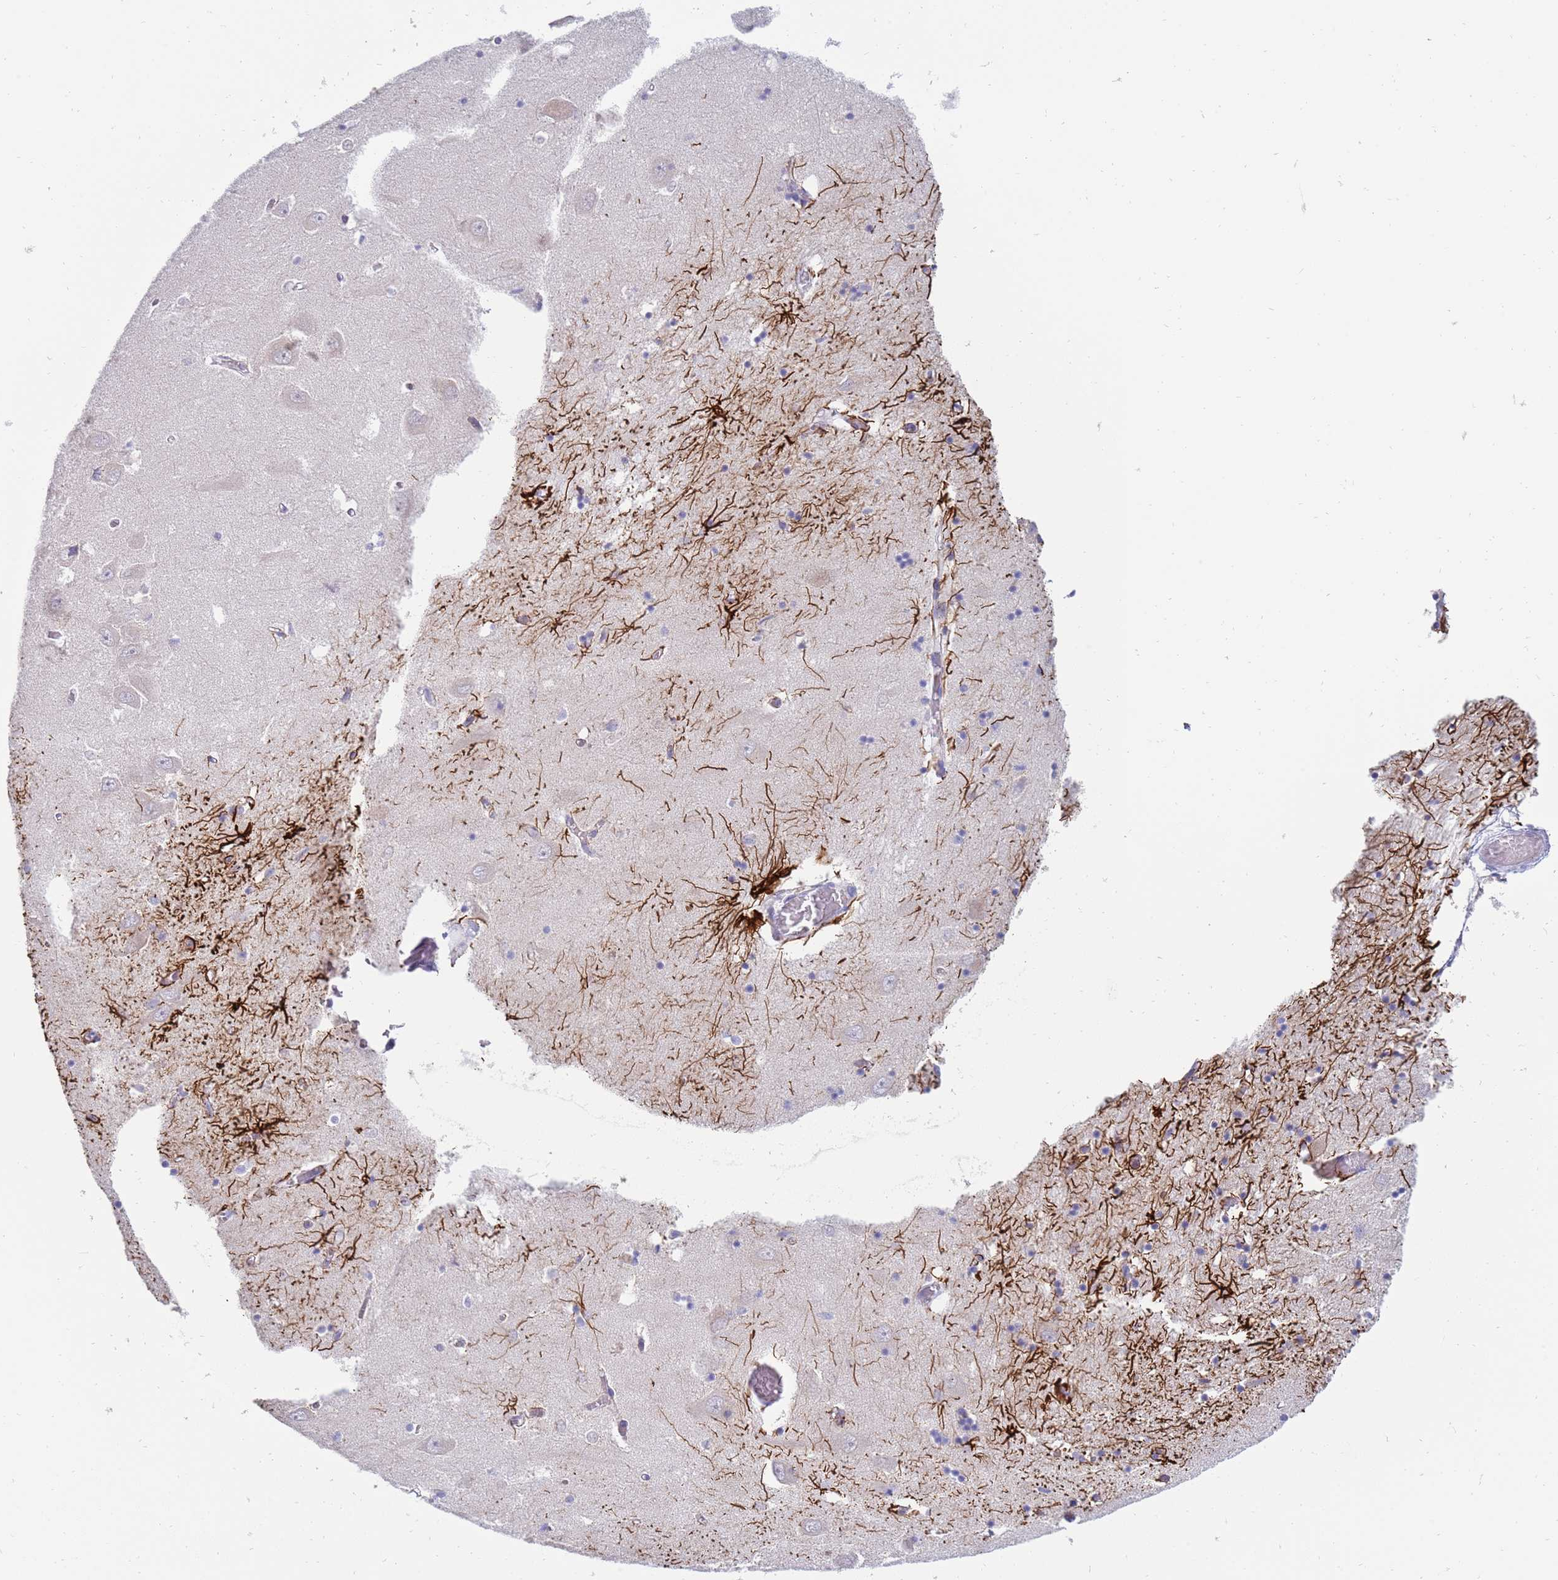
{"staining": {"intensity": "strong", "quantity": "<25%", "location": "cytoplasmic/membranous"}, "tissue": "hippocampus", "cell_type": "Glial cells", "image_type": "normal", "snomed": [{"axis": "morphology", "description": "Normal tissue, NOS"}, {"axis": "topography", "description": "Hippocampus"}], "caption": "High-magnification brightfield microscopy of unremarkable hippocampus stained with DAB (3,3'-diaminobenzidine) (brown) and counterstained with hematoxylin (blue). glial cells exhibit strong cytoplasmic/membranous positivity is seen in about<25% of cells.", "gene": "STK25", "patient": {"sex": "male", "age": 70}}